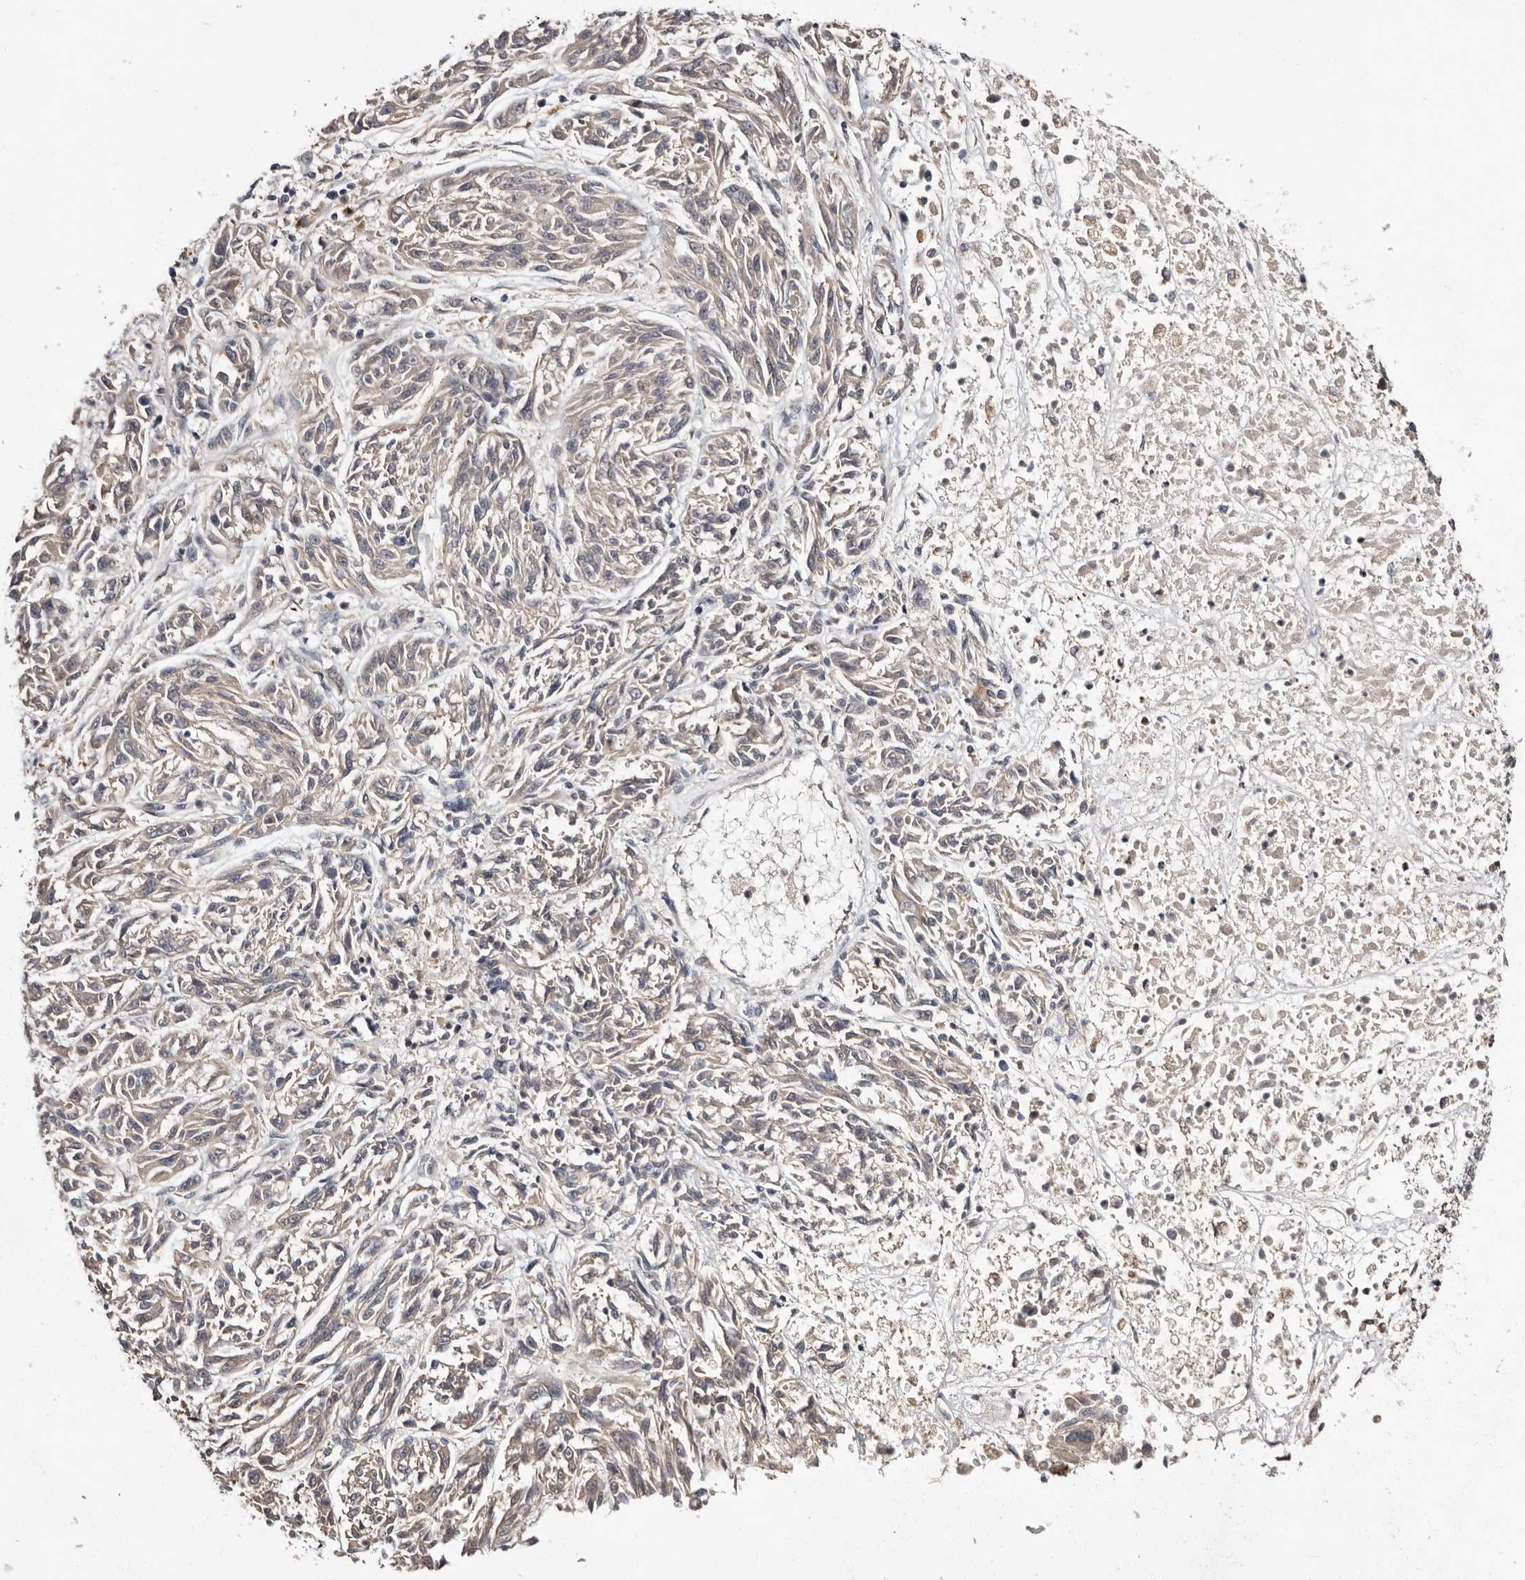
{"staining": {"intensity": "negative", "quantity": "none", "location": "none"}, "tissue": "melanoma", "cell_type": "Tumor cells", "image_type": "cancer", "snomed": [{"axis": "morphology", "description": "Malignant melanoma, NOS"}, {"axis": "topography", "description": "Skin"}], "caption": "Immunohistochemistry (IHC) micrograph of neoplastic tissue: melanoma stained with DAB (3,3'-diaminobenzidine) shows no significant protein staining in tumor cells.", "gene": "DACT2", "patient": {"sex": "male", "age": 53}}